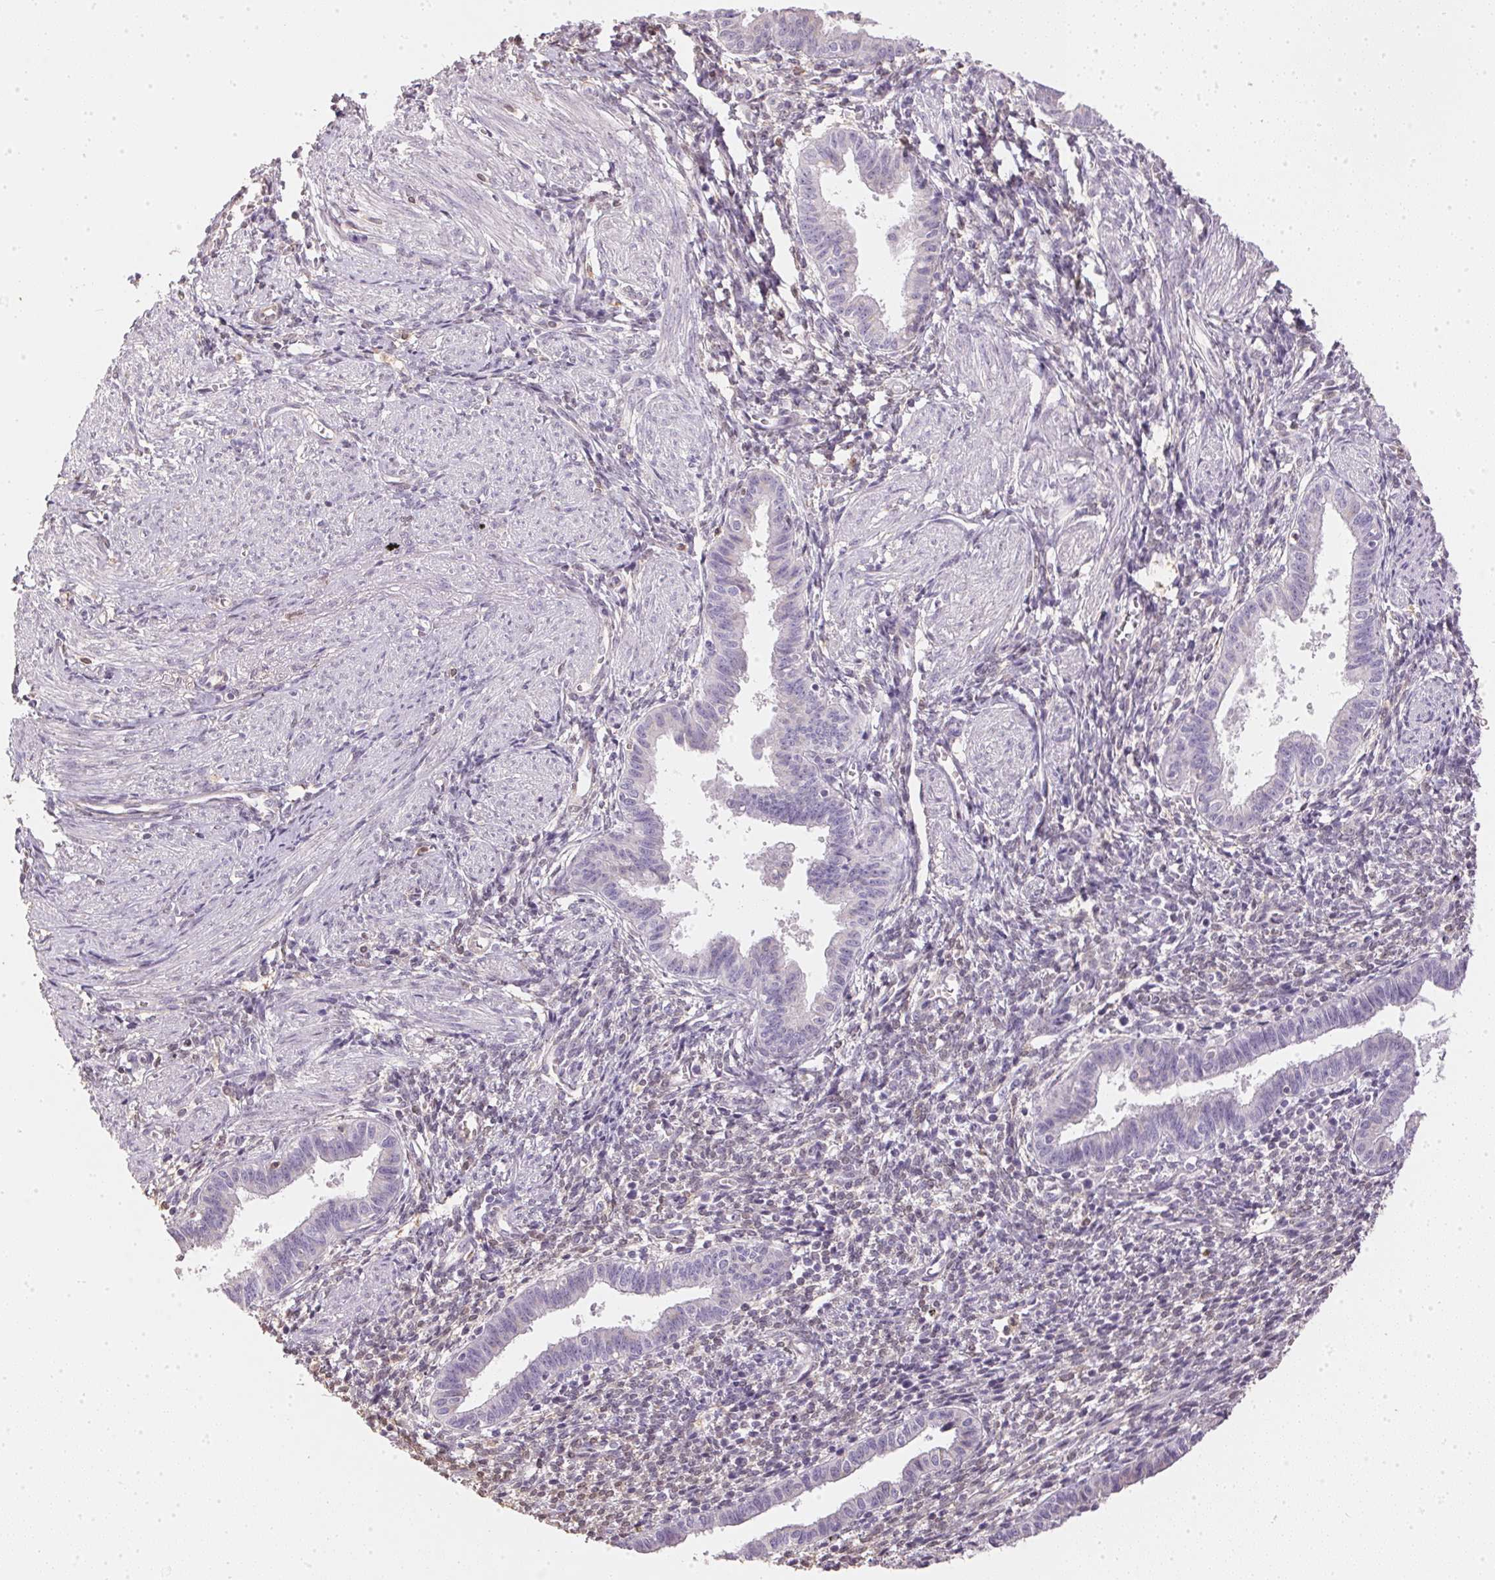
{"staining": {"intensity": "negative", "quantity": "none", "location": "none"}, "tissue": "endometrium", "cell_type": "Cells in endometrial stroma", "image_type": "normal", "snomed": [{"axis": "morphology", "description": "Normal tissue, NOS"}, {"axis": "topography", "description": "Endometrium"}], "caption": "This is a image of immunohistochemistry staining of benign endometrium, which shows no expression in cells in endometrial stroma.", "gene": "S100A3", "patient": {"sex": "female", "age": 37}}